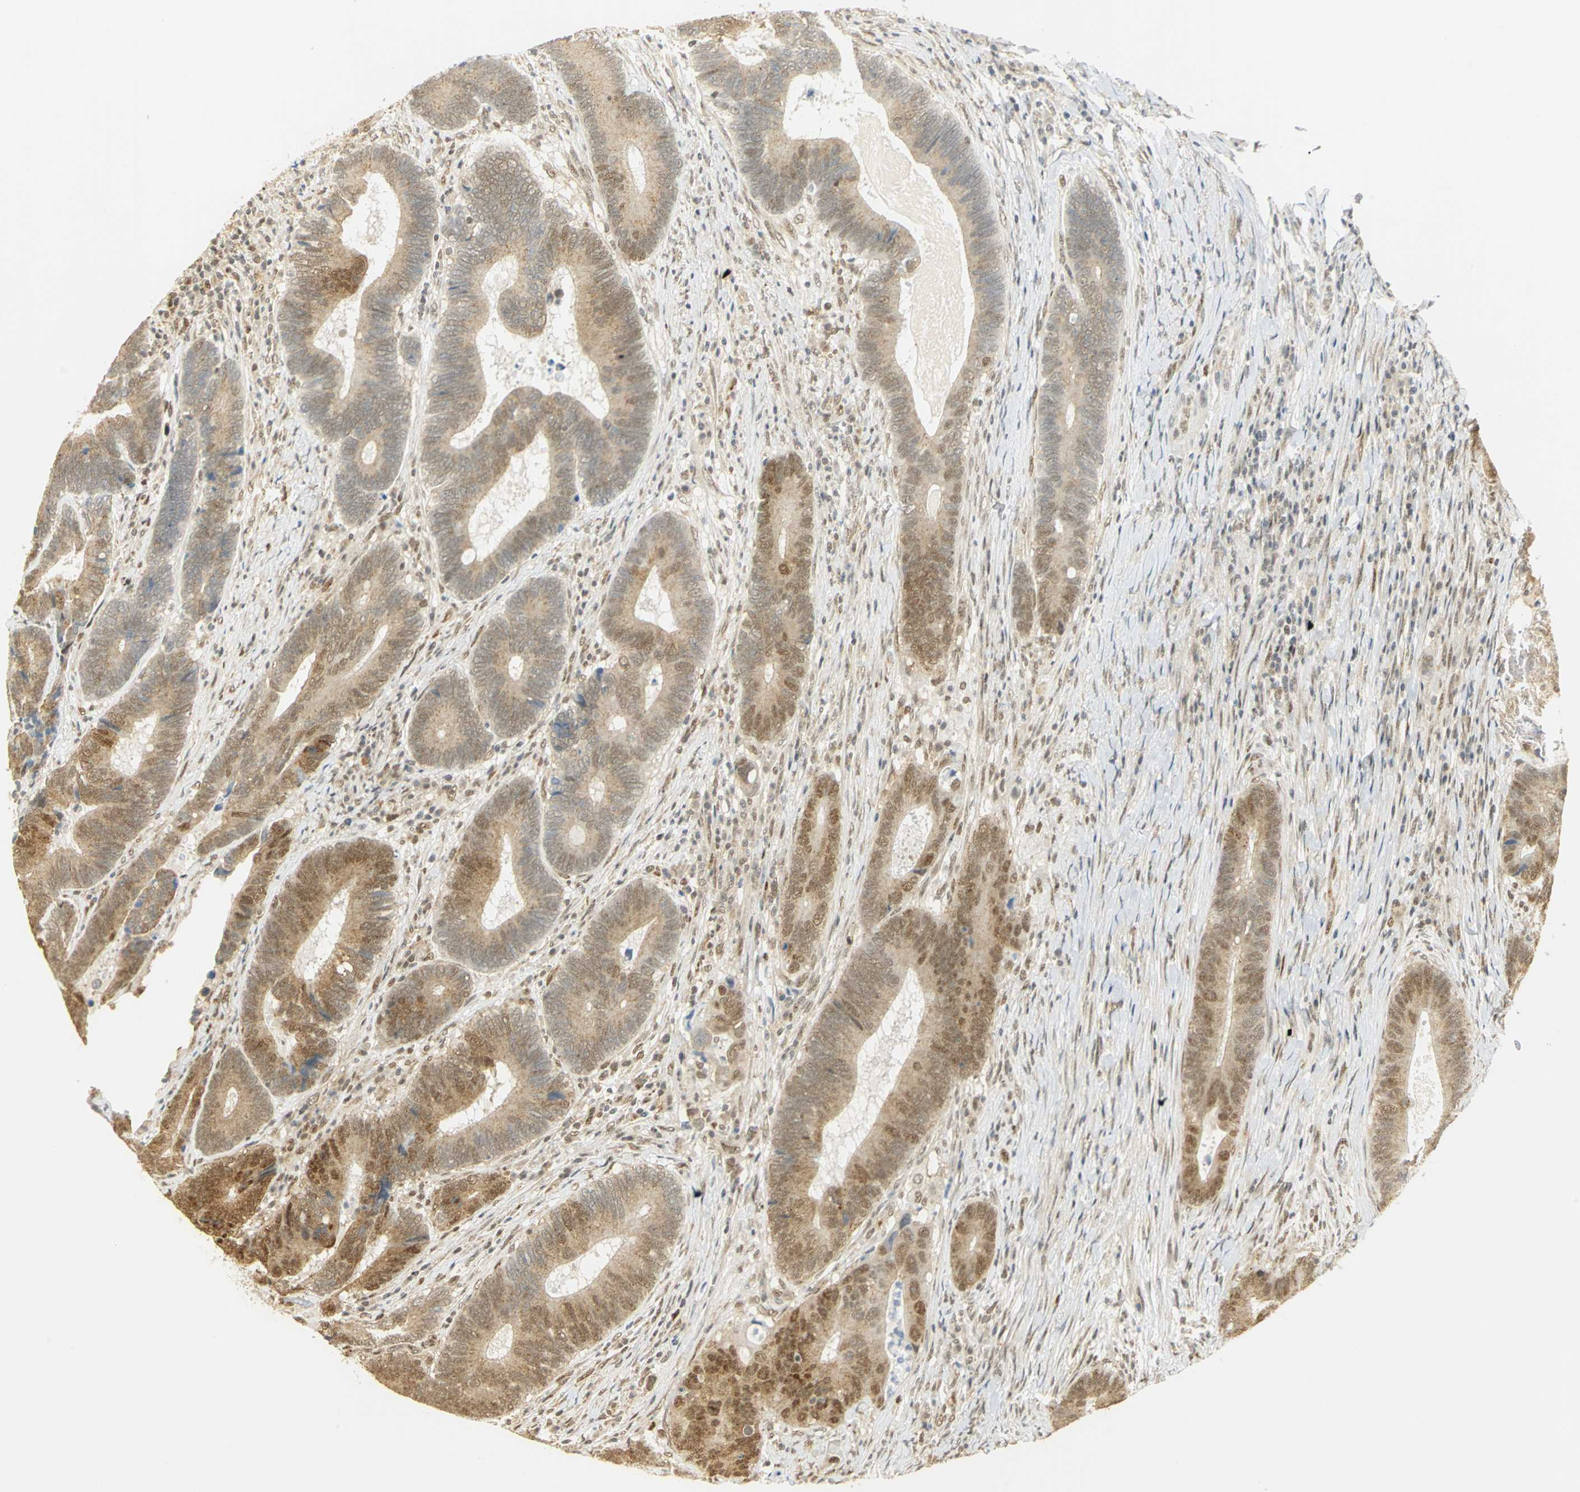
{"staining": {"intensity": "moderate", "quantity": ">75%", "location": "cytoplasmic/membranous"}, "tissue": "colorectal cancer", "cell_type": "Tumor cells", "image_type": "cancer", "snomed": [{"axis": "morphology", "description": "Adenocarcinoma, NOS"}, {"axis": "topography", "description": "Colon"}], "caption": "Human colorectal adenocarcinoma stained with a brown dye reveals moderate cytoplasmic/membranous positive positivity in approximately >75% of tumor cells.", "gene": "DDX5", "patient": {"sex": "female", "age": 78}}